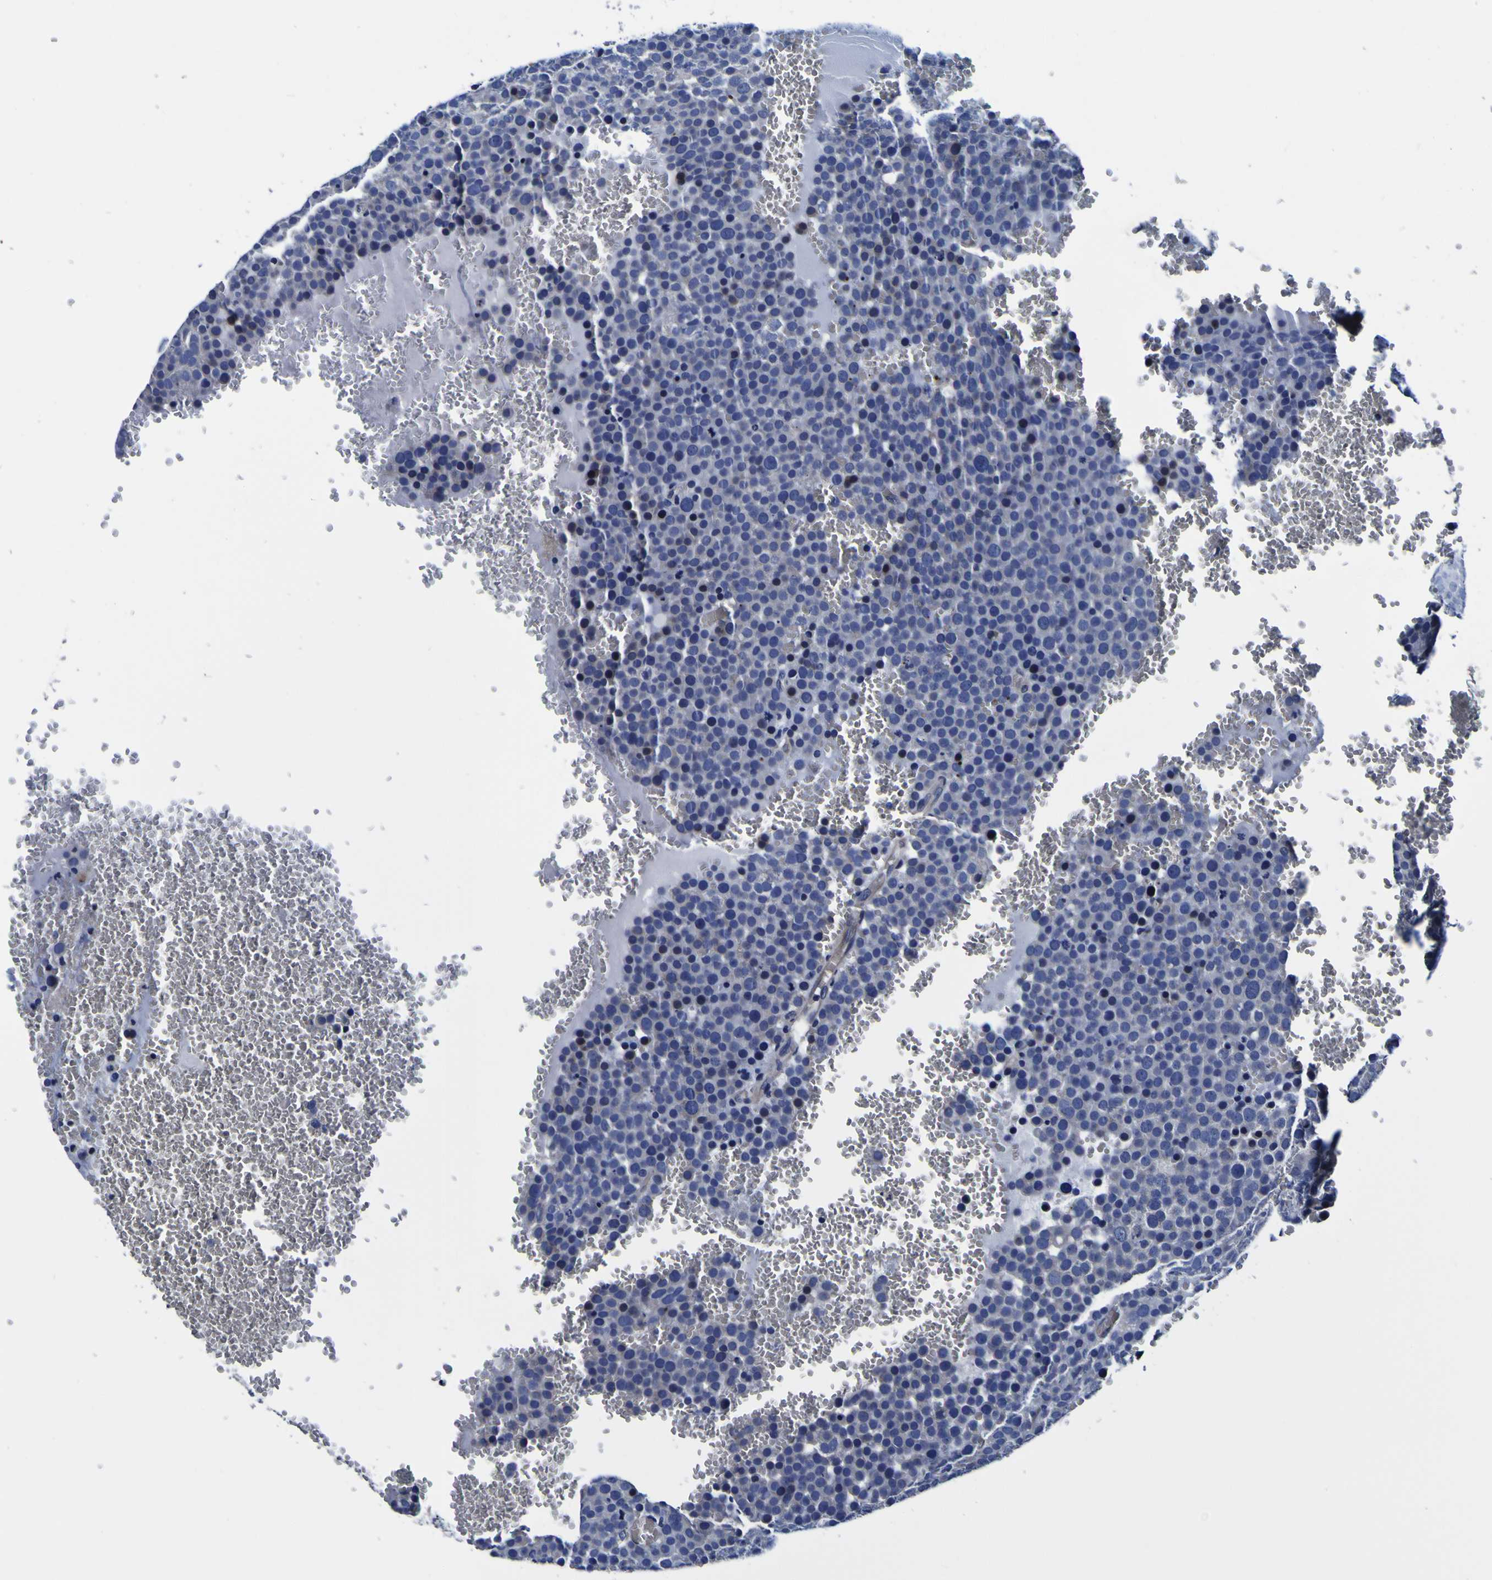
{"staining": {"intensity": "negative", "quantity": "none", "location": "none"}, "tissue": "testis cancer", "cell_type": "Tumor cells", "image_type": "cancer", "snomed": [{"axis": "morphology", "description": "Seminoma, NOS"}, {"axis": "topography", "description": "Testis"}], "caption": "The image exhibits no significant expression in tumor cells of testis cancer.", "gene": "PDLIM4", "patient": {"sex": "male", "age": 71}}